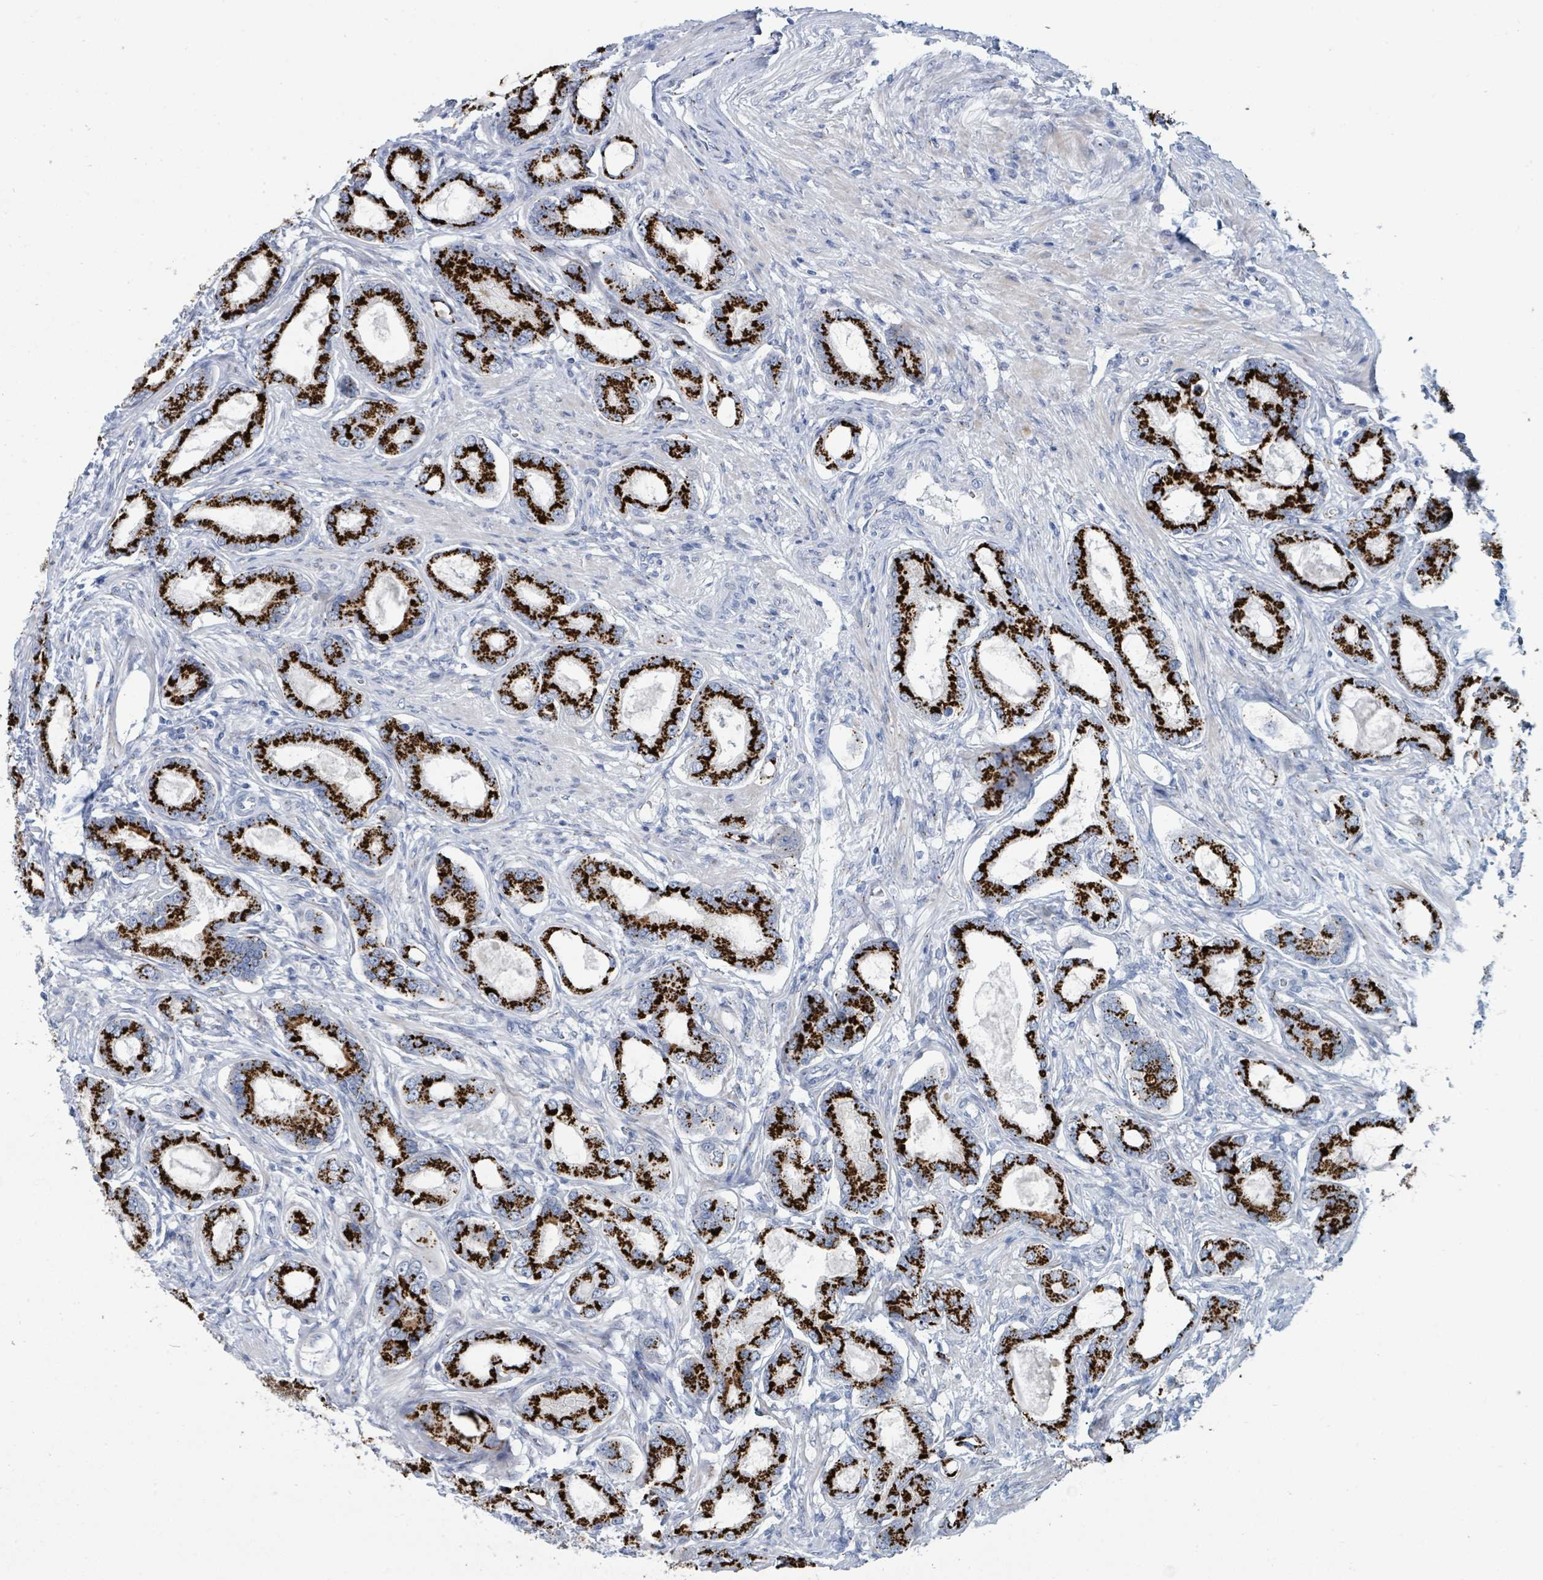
{"staining": {"intensity": "strong", "quantity": ">75%", "location": "cytoplasmic/membranous"}, "tissue": "prostate cancer", "cell_type": "Tumor cells", "image_type": "cancer", "snomed": [{"axis": "morphology", "description": "Adenocarcinoma, High grade"}, {"axis": "topography", "description": "Prostate"}], "caption": "About >75% of tumor cells in prostate cancer reveal strong cytoplasmic/membranous protein expression as visualized by brown immunohistochemical staining.", "gene": "DCAF5", "patient": {"sex": "male", "age": 69}}